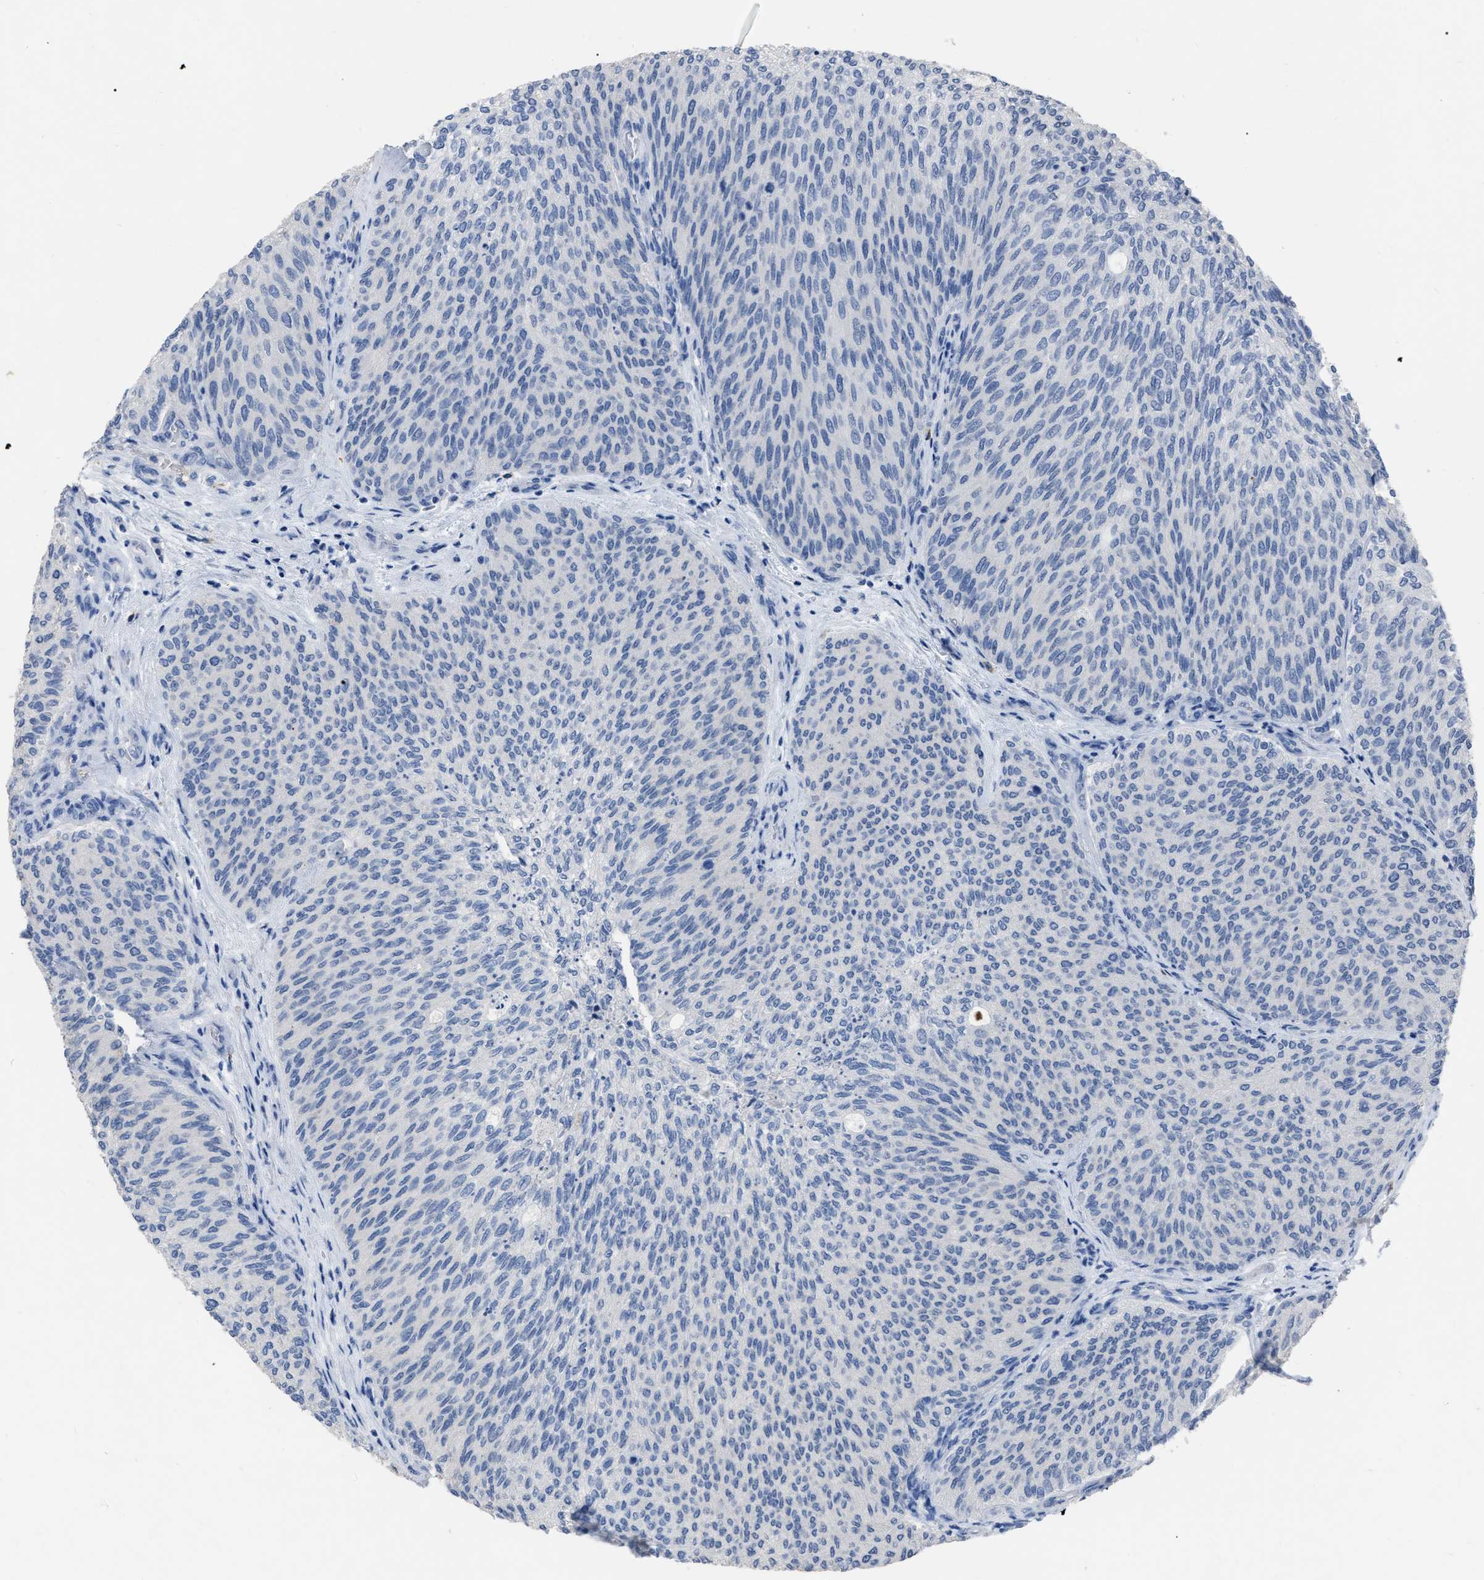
{"staining": {"intensity": "negative", "quantity": "none", "location": "none"}, "tissue": "urothelial cancer", "cell_type": "Tumor cells", "image_type": "cancer", "snomed": [{"axis": "morphology", "description": "Urothelial carcinoma, Low grade"}, {"axis": "topography", "description": "Urinary bladder"}], "caption": "An IHC image of urothelial cancer is shown. There is no staining in tumor cells of urothelial cancer.", "gene": "HABP2", "patient": {"sex": "female", "age": 79}}